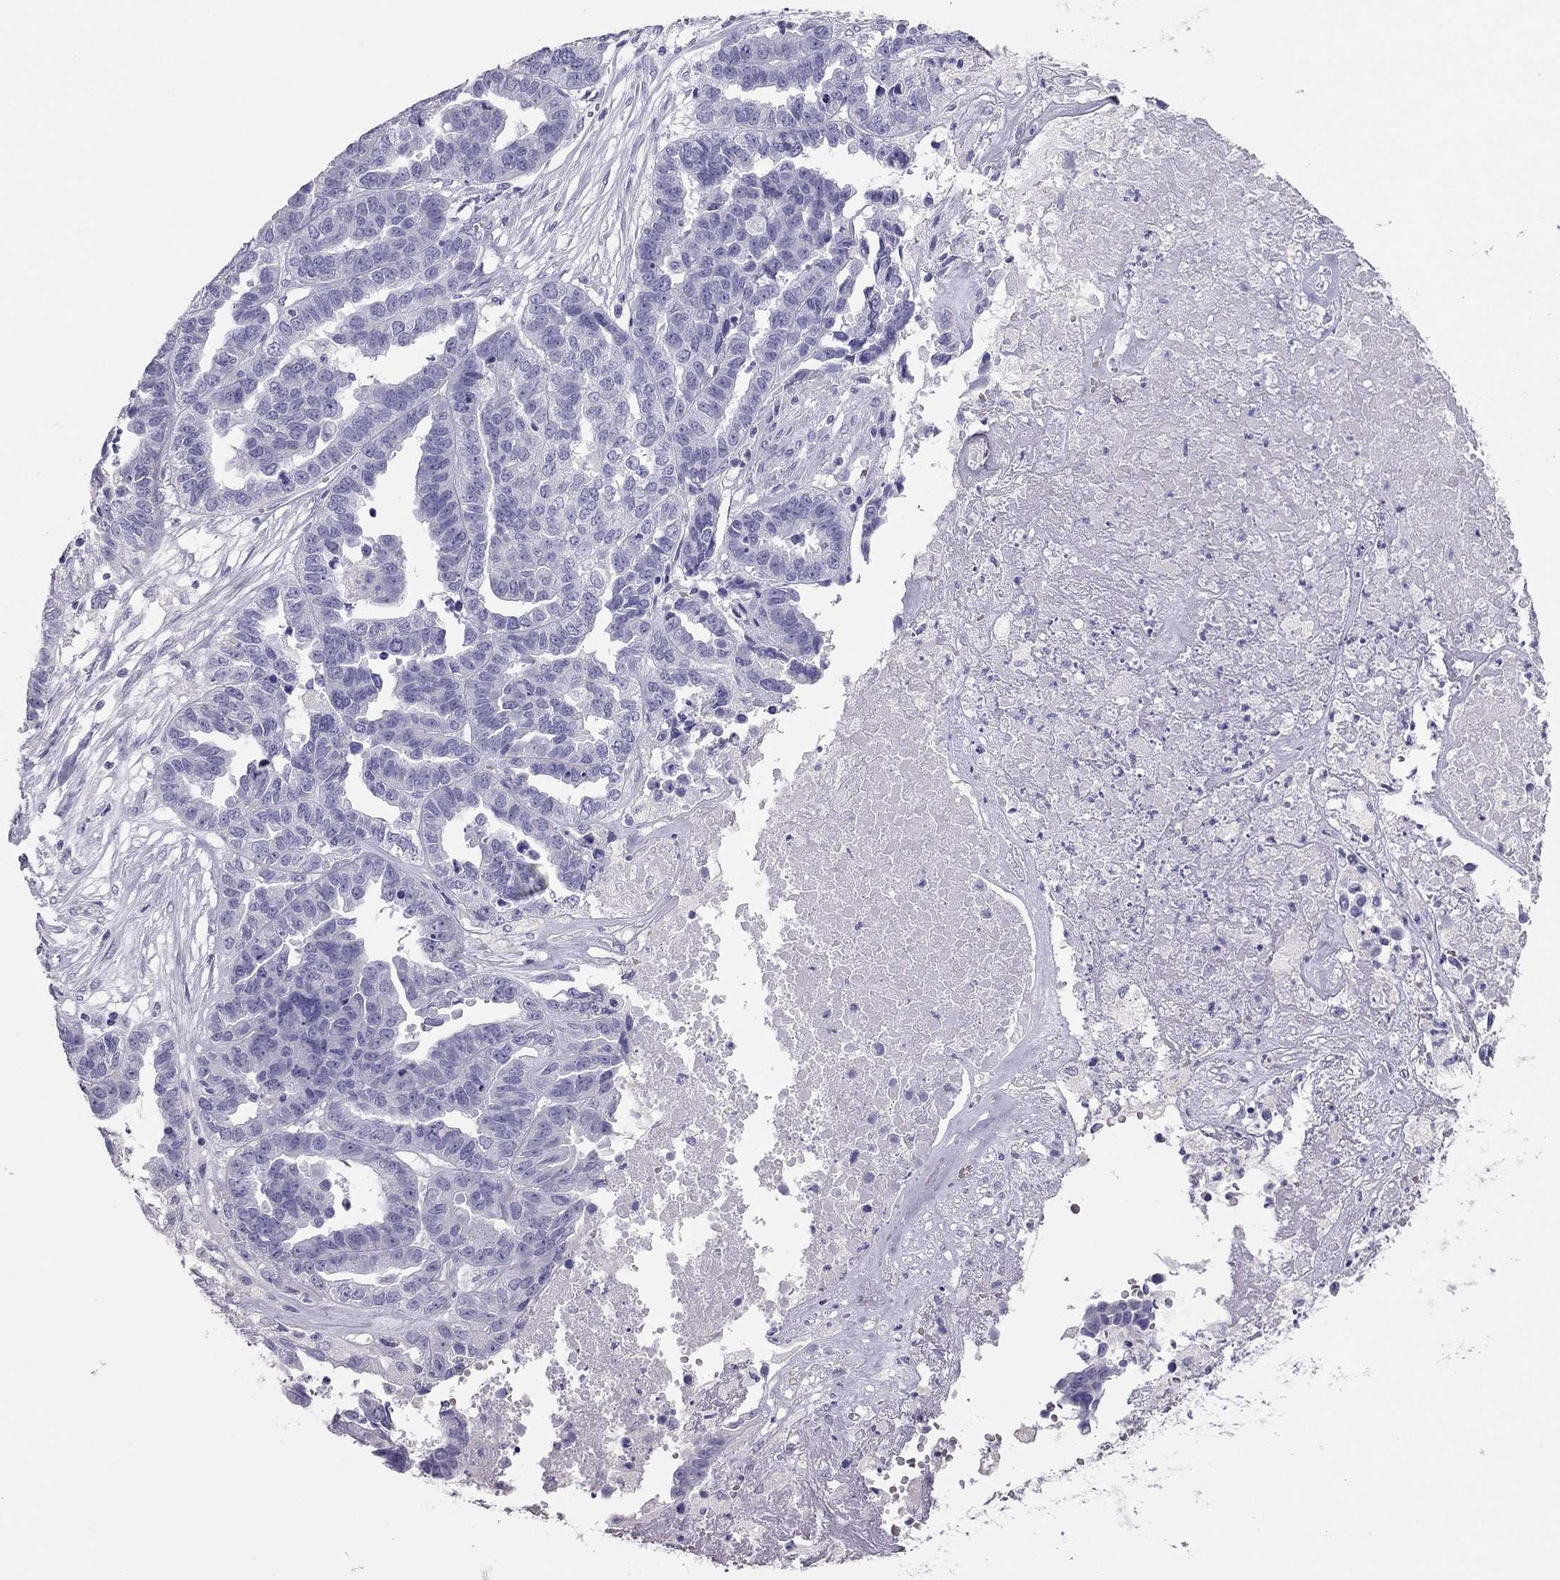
{"staining": {"intensity": "negative", "quantity": "none", "location": "none"}, "tissue": "ovarian cancer", "cell_type": "Tumor cells", "image_type": "cancer", "snomed": [{"axis": "morphology", "description": "Cystadenocarcinoma, serous, NOS"}, {"axis": "topography", "description": "Ovary"}], "caption": "Tumor cells are negative for brown protein staining in ovarian cancer.", "gene": "TSHB", "patient": {"sex": "female", "age": 87}}